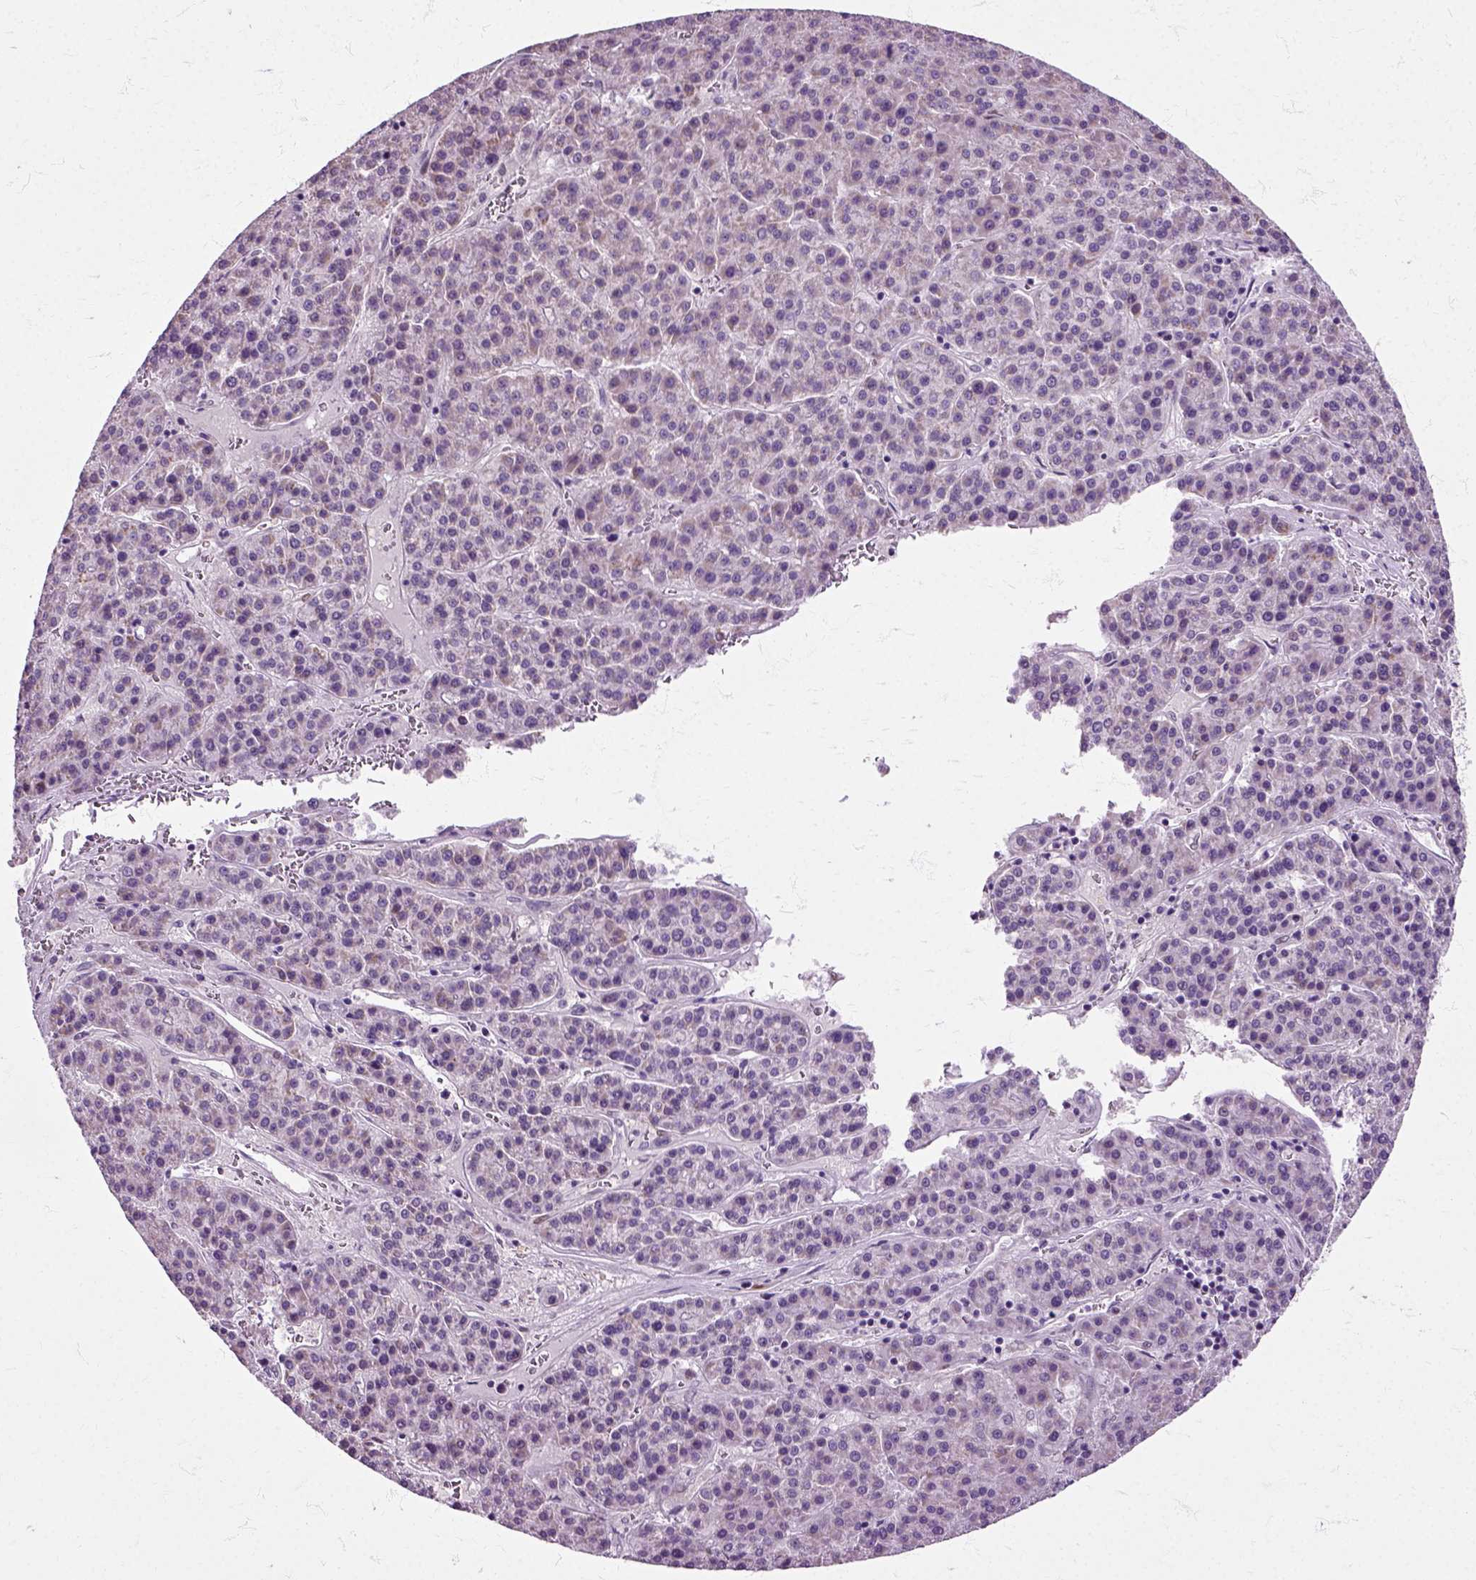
{"staining": {"intensity": "negative", "quantity": "none", "location": "none"}, "tissue": "liver cancer", "cell_type": "Tumor cells", "image_type": "cancer", "snomed": [{"axis": "morphology", "description": "Carcinoma, Hepatocellular, NOS"}, {"axis": "topography", "description": "Liver"}], "caption": "An immunohistochemistry (IHC) photomicrograph of liver cancer is shown. There is no staining in tumor cells of liver cancer.", "gene": "HSPA2", "patient": {"sex": "female", "age": 58}}